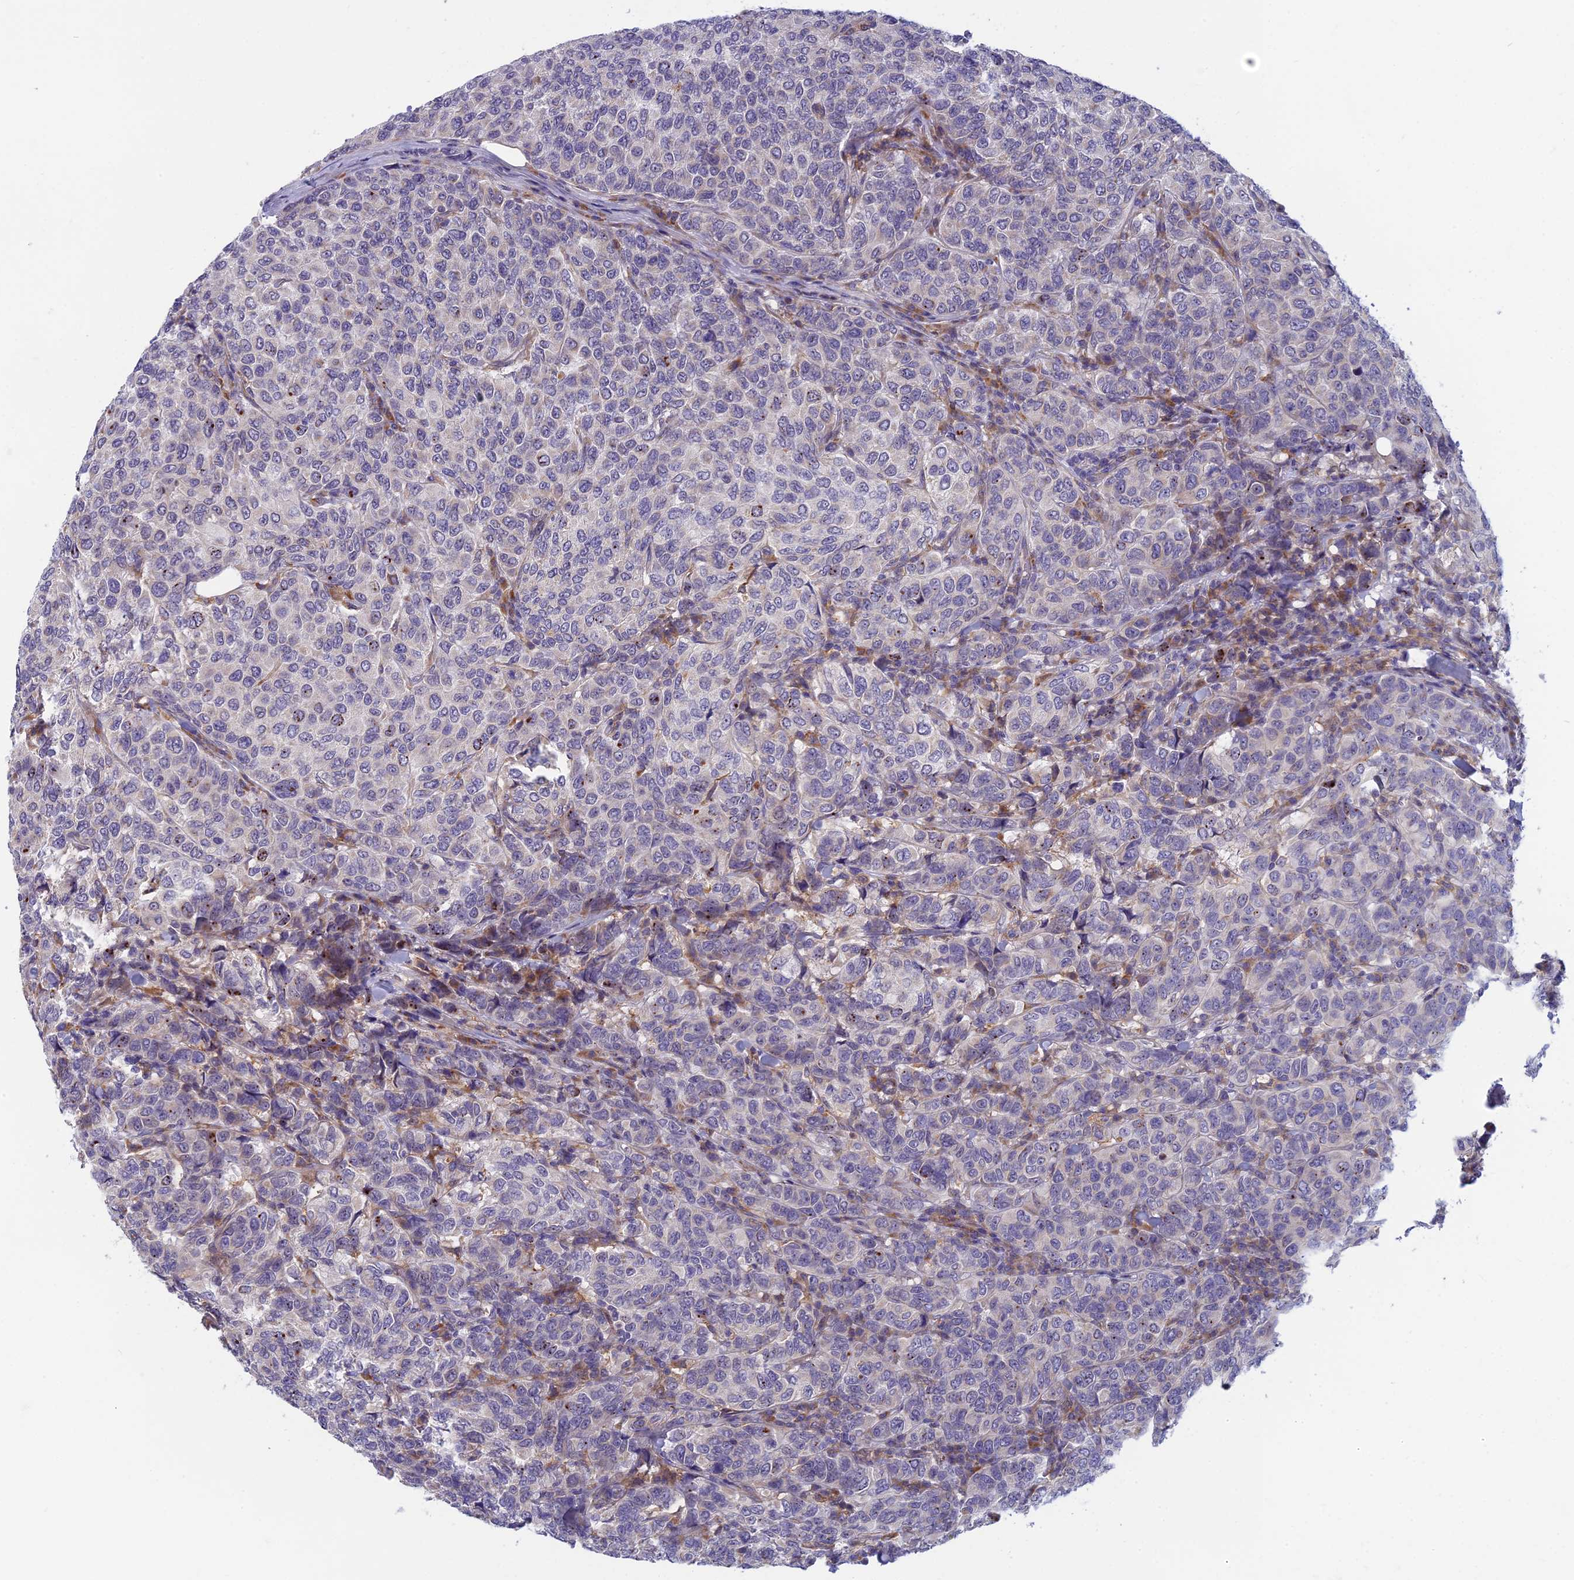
{"staining": {"intensity": "moderate", "quantity": "<25%", "location": "nuclear"}, "tissue": "breast cancer", "cell_type": "Tumor cells", "image_type": "cancer", "snomed": [{"axis": "morphology", "description": "Duct carcinoma"}, {"axis": "topography", "description": "Breast"}], "caption": "DAB immunohistochemical staining of infiltrating ductal carcinoma (breast) shows moderate nuclear protein staining in approximately <25% of tumor cells. (Brightfield microscopy of DAB IHC at high magnification).", "gene": "DDX51", "patient": {"sex": "female", "age": 55}}